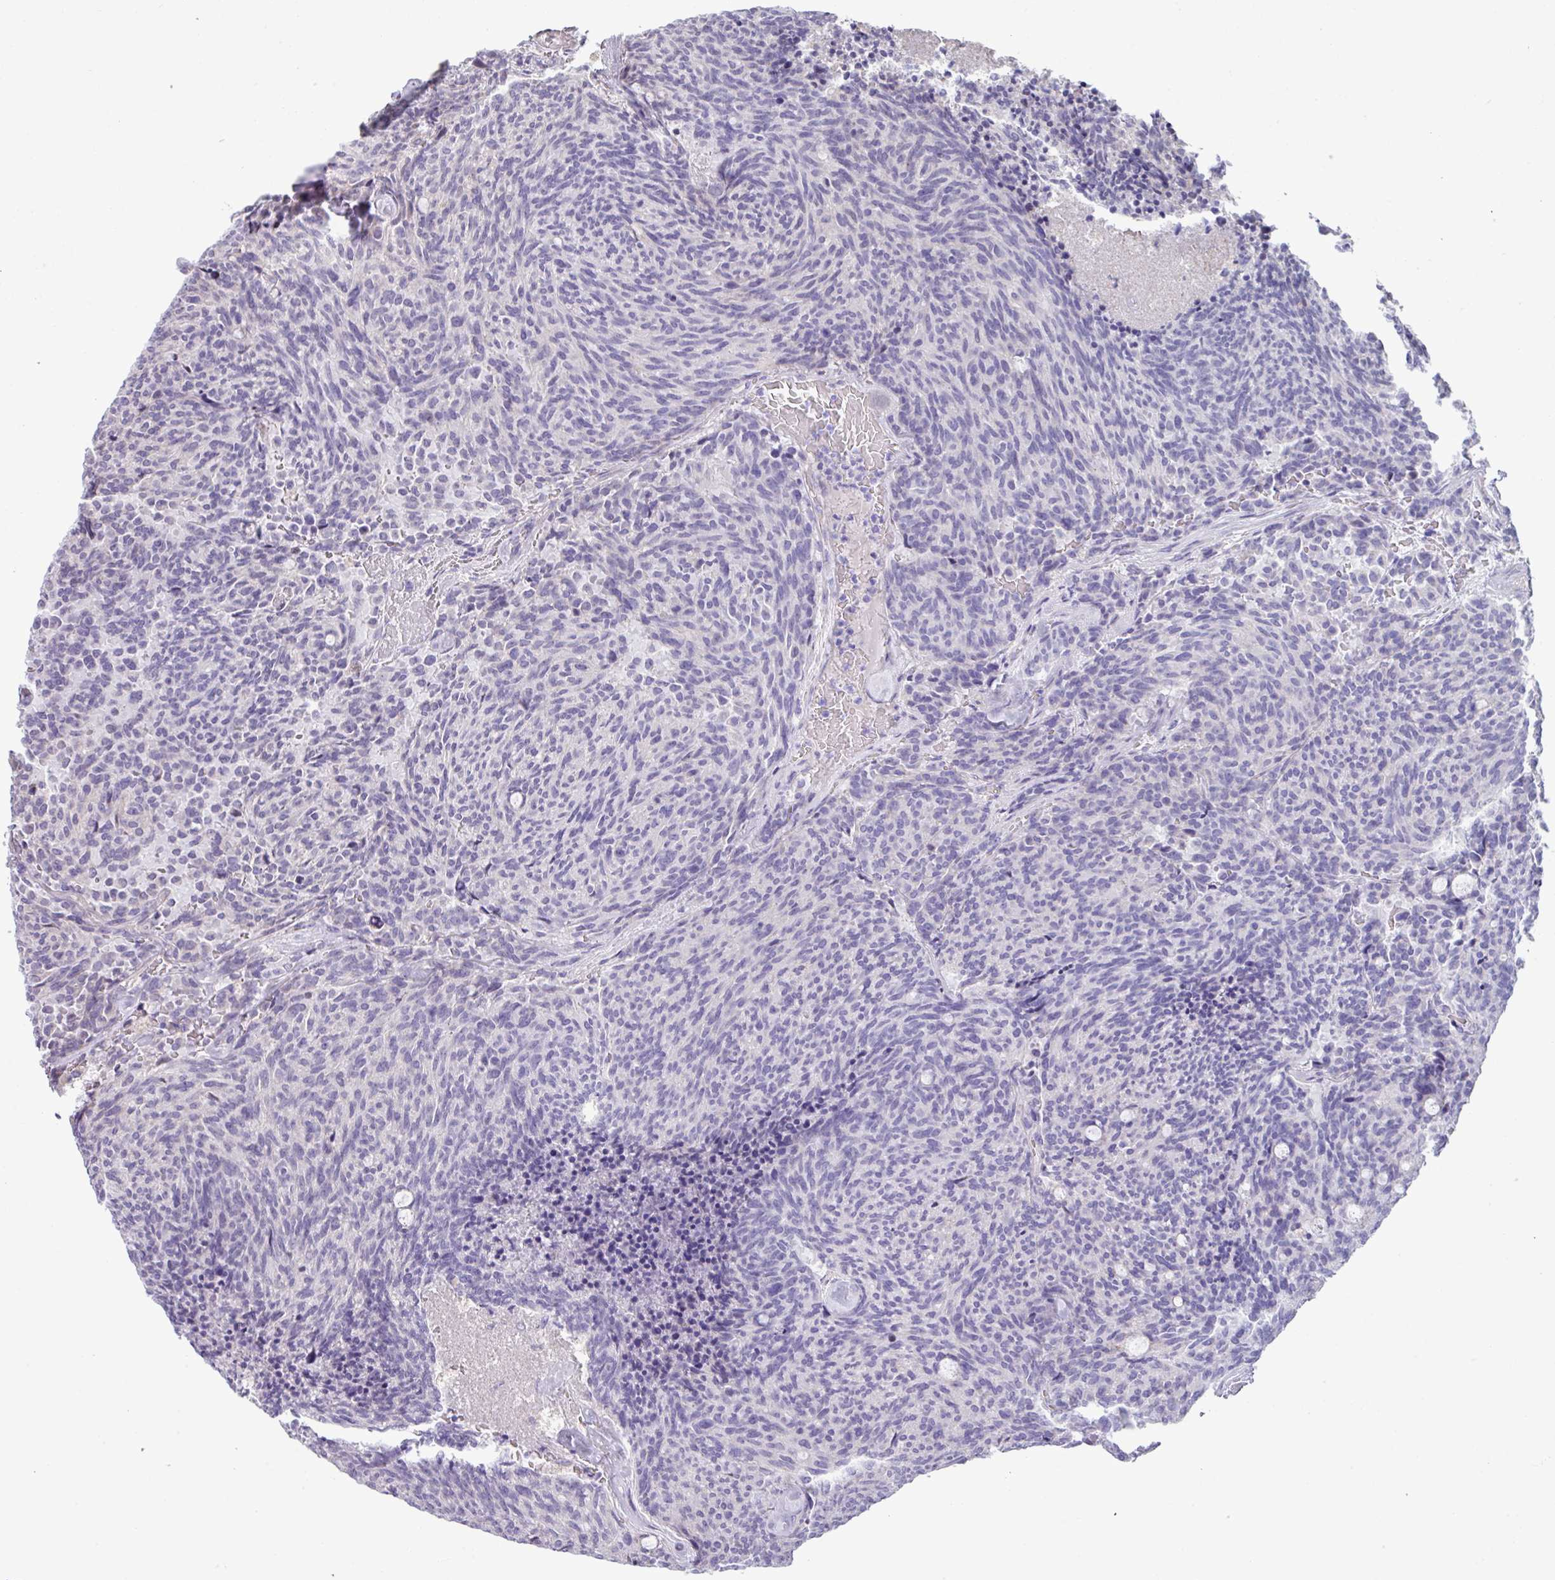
{"staining": {"intensity": "negative", "quantity": "none", "location": "none"}, "tissue": "carcinoid", "cell_type": "Tumor cells", "image_type": "cancer", "snomed": [{"axis": "morphology", "description": "Carcinoid, malignant, NOS"}, {"axis": "topography", "description": "Pancreas"}], "caption": "A histopathology image of malignant carcinoid stained for a protein demonstrates no brown staining in tumor cells. Nuclei are stained in blue.", "gene": "IRGC", "patient": {"sex": "female", "age": 54}}